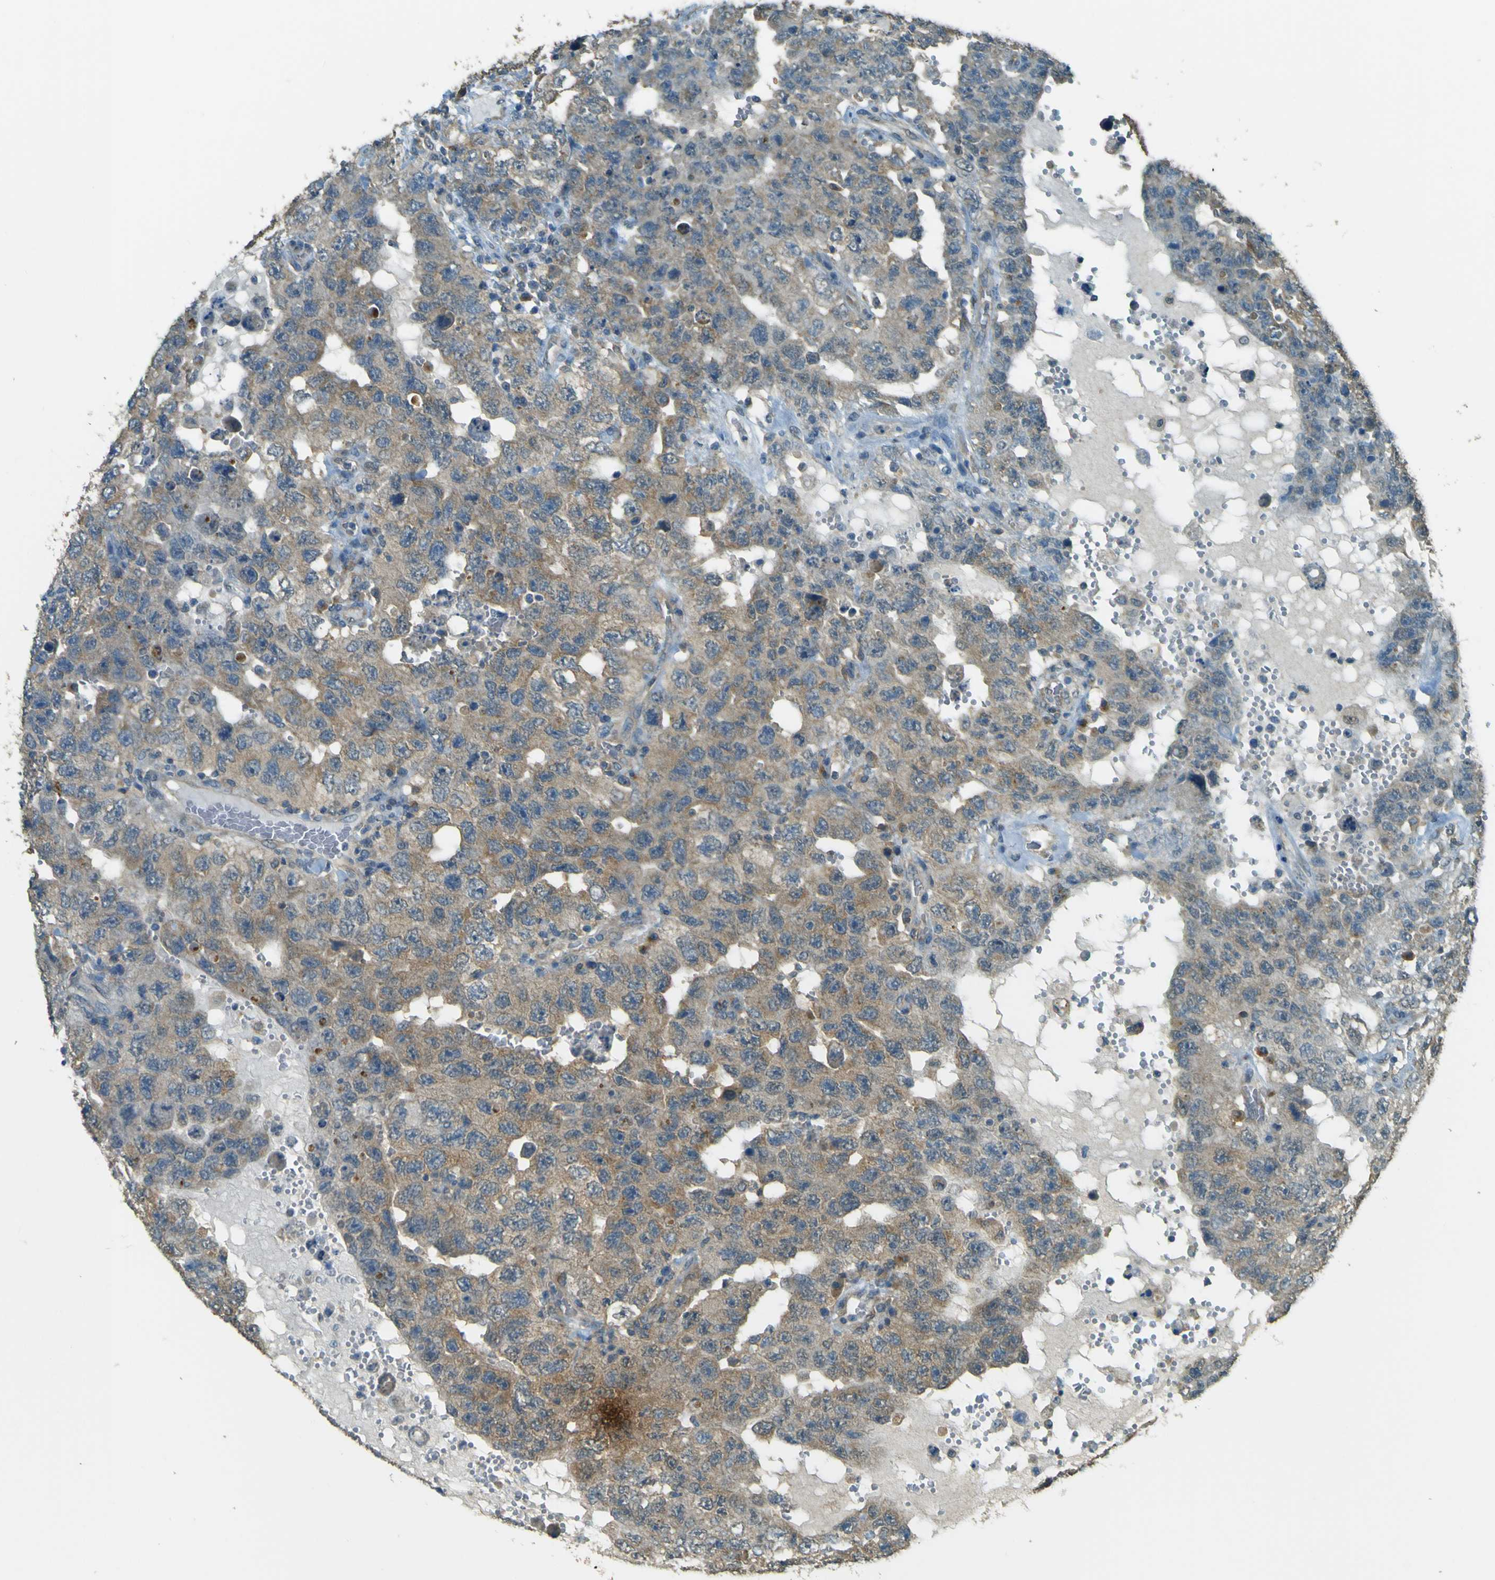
{"staining": {"intensity": "weak", "quantity": ">75%", "location": "cytoplasmic/membranous"}, "tissue": "testis cancer", "cell_type": "Tumor cells", "image_type": "cancer", "snomed": [{"axis": "morphology", "description": "Carcinoma, Embryonal, NOS"}, {"axis": "topography", "description": "Testis"}], "caption": "A micrograph of human testis embryonal carcinoma stained for a protein displays weak cytoplasmic/membranous brown staining in tumor cells.", "gene": "GOLGA1", "patient": {"sex": "male", "age": 26}}